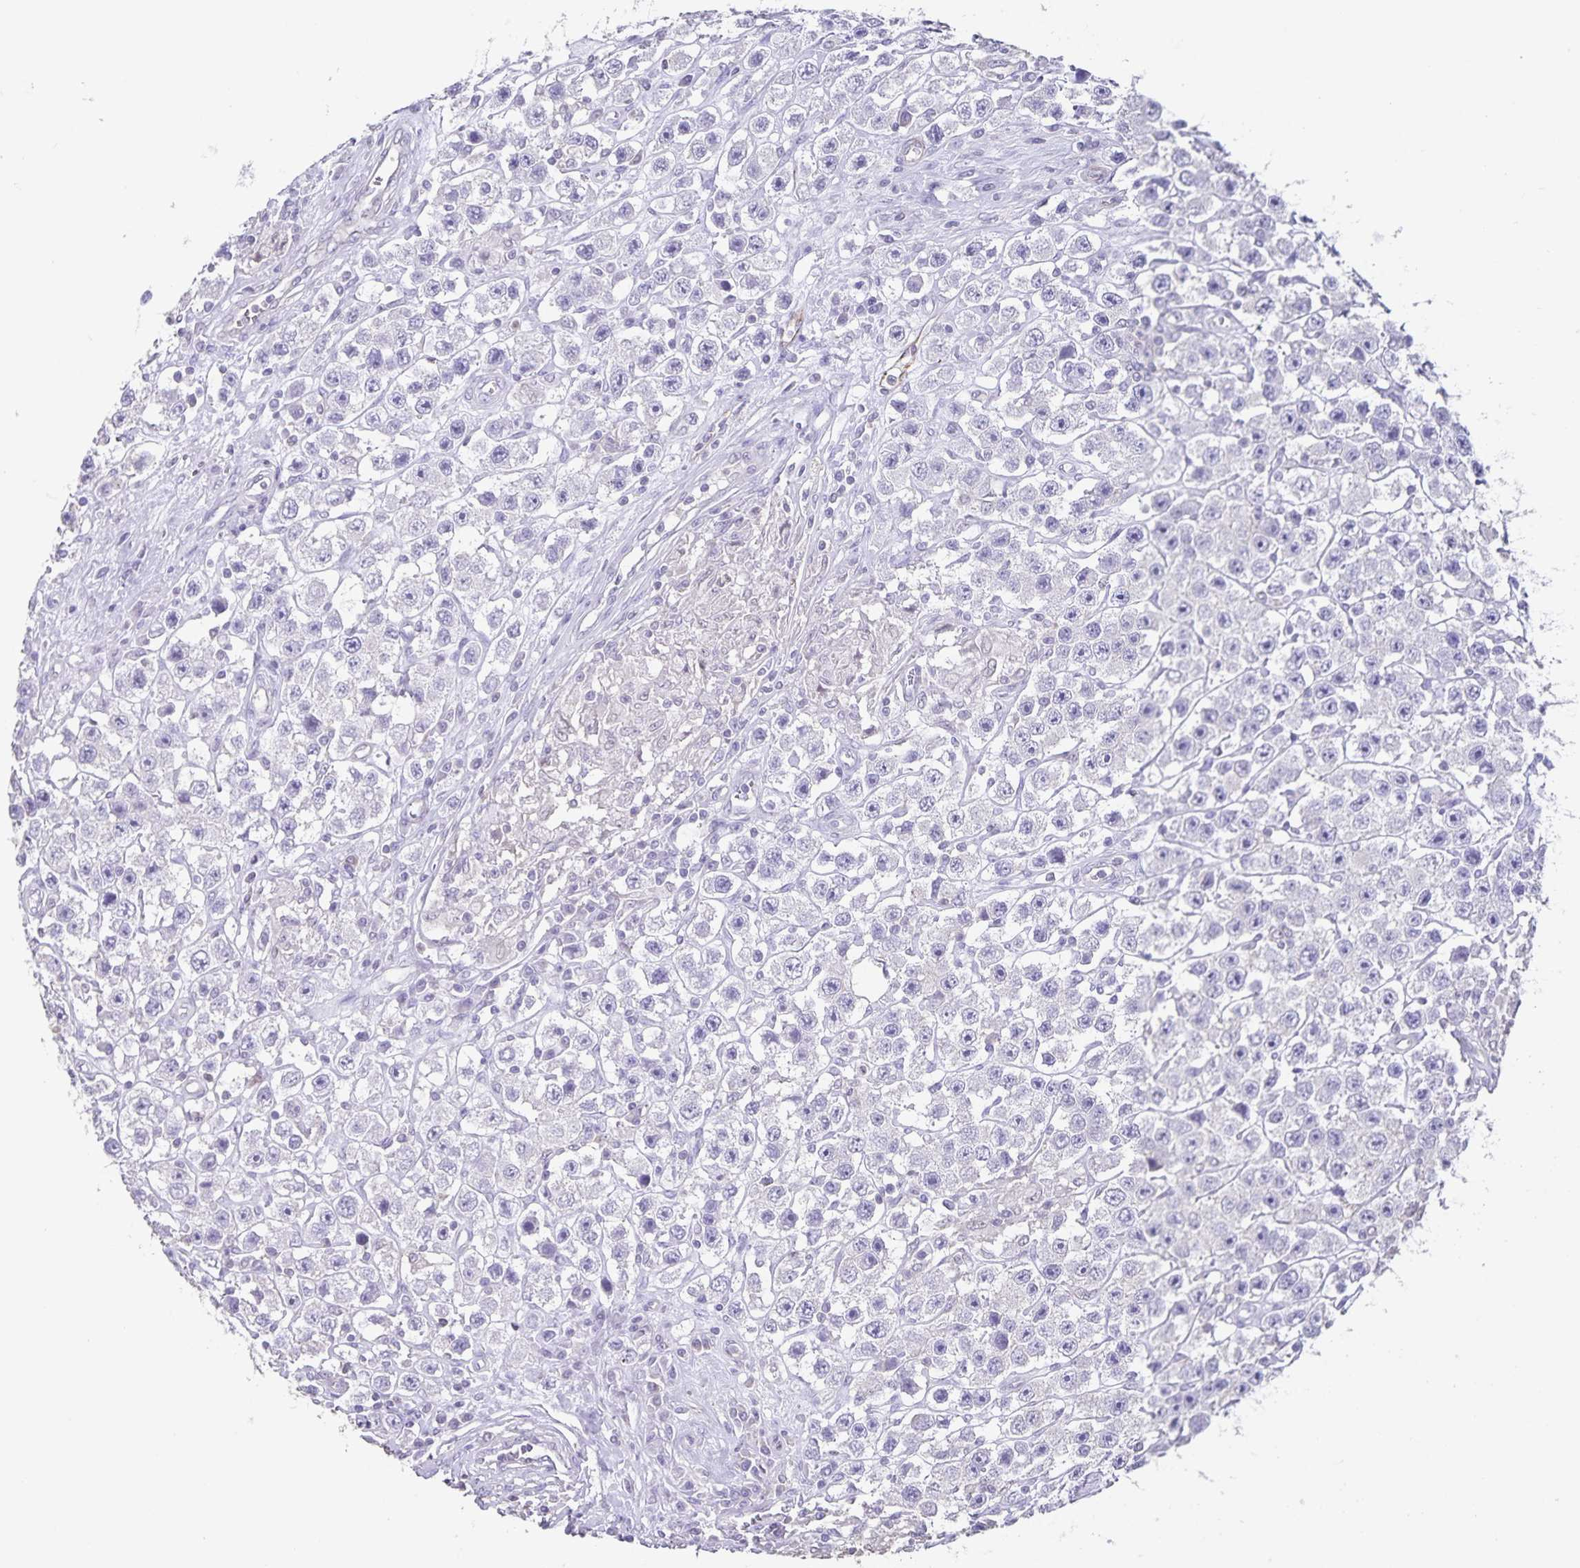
{"staining": {"intensity": "negative", "quantity": "none", "location": "none"}, "tissue": "testis cancer", "cell_type": "Tumor cells", "image_type": "cancer", "snomed": [{"axis": "morphology", "description": "Seminoma, NOS"}, {"axis": "topography", "description": "Testis"}], "caption": "Immunohistochemical staining of human testis cancer (seminoma) reveals no significant expression in tumor cells.", "gene": "SYNM", "patient": {"sex": "male", "age": 45}}